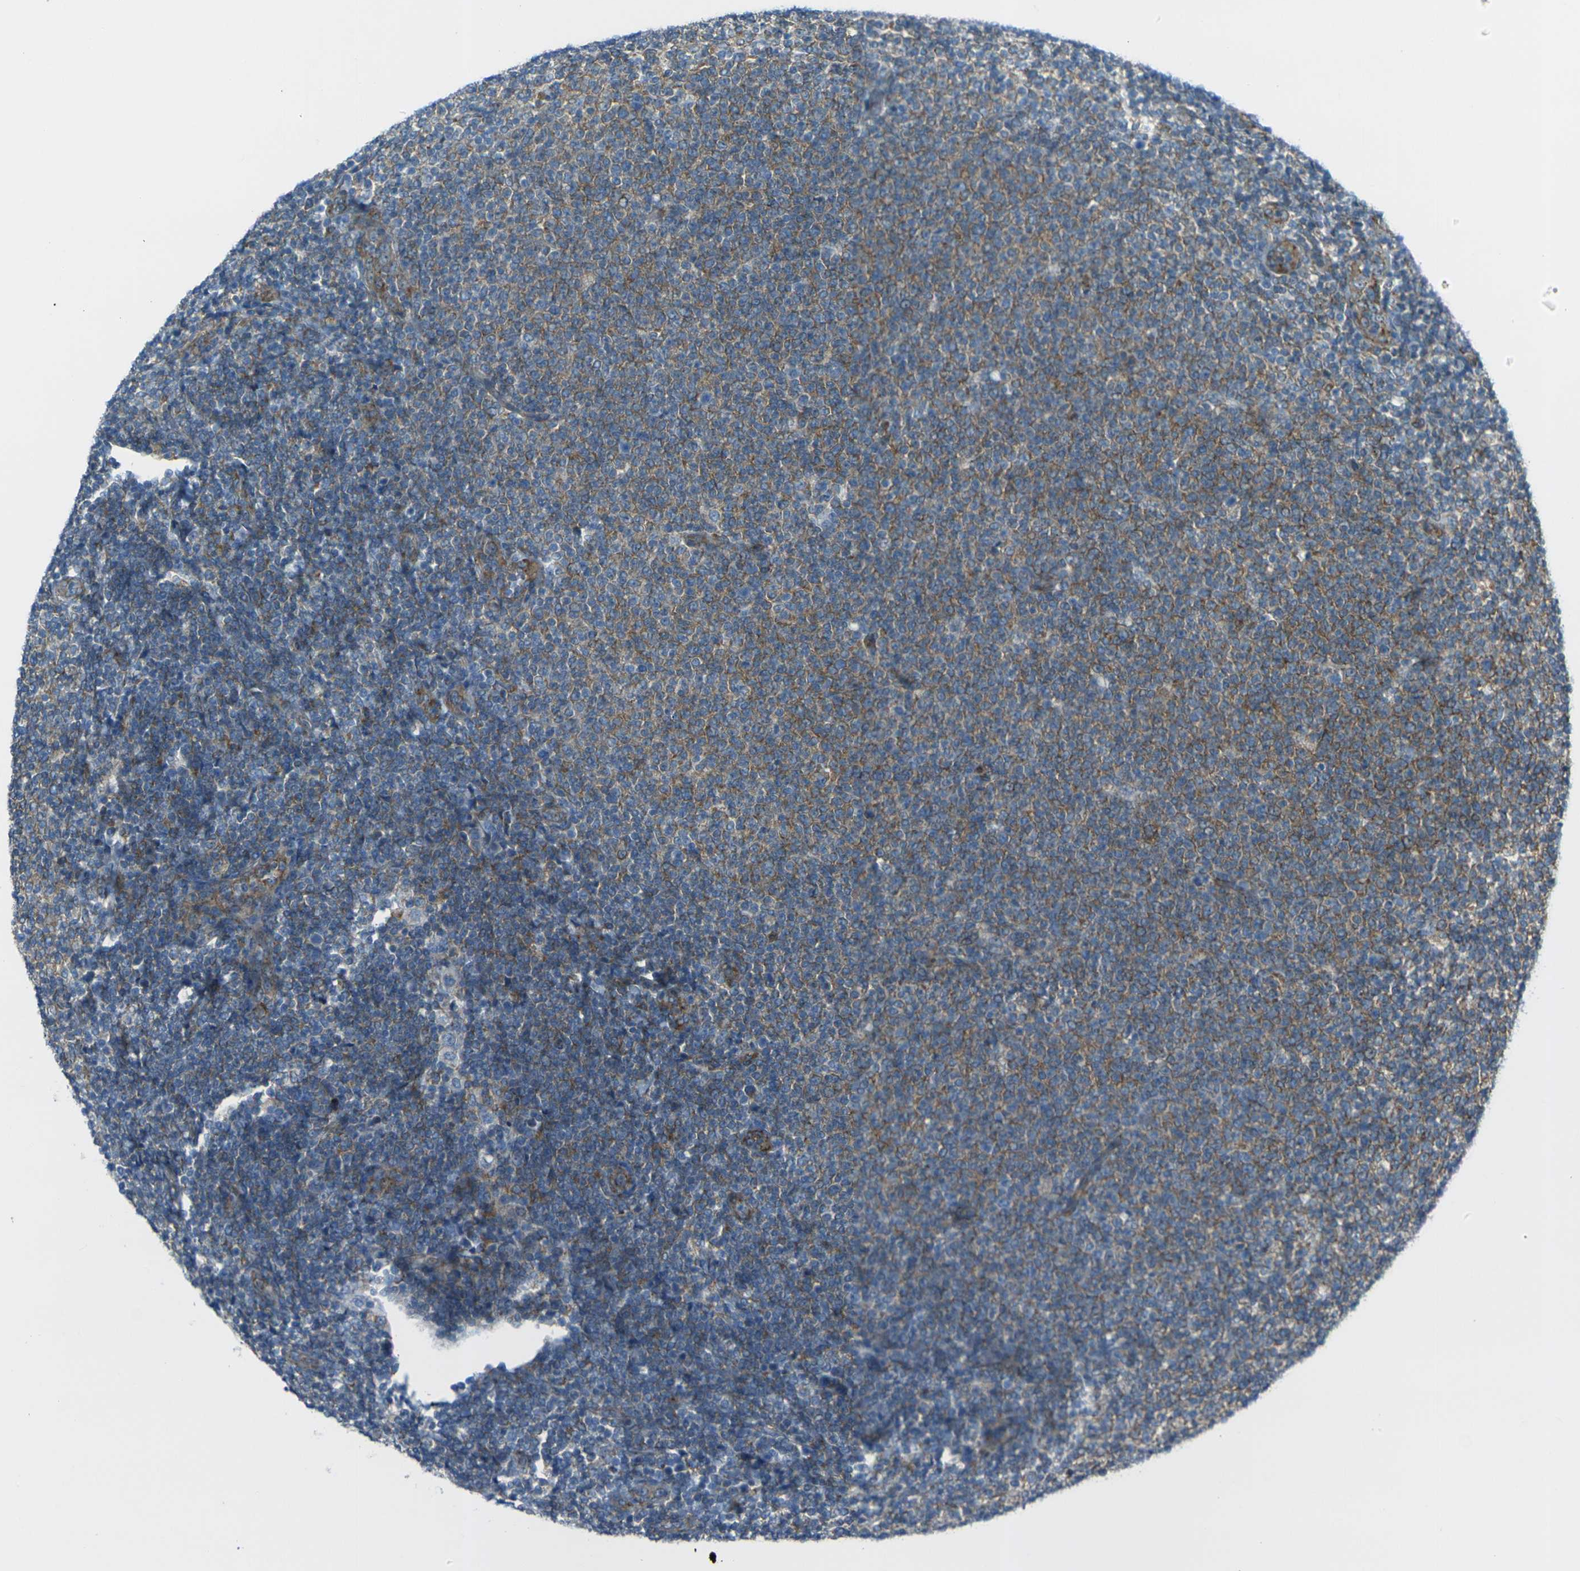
{"staining": {"intensity": "weak", "quantity": "25%-75%", "location": "cytoplasmic/membranous"}, "tissue": "lymphoma", "cell_type": "Tumor cells", "image_type": "cancer", "snomed": [{"axis": "morphology", "description": "Malignant lymphoma, non-Hodgkin's type, Low grade"}, {"axis": "topography", "description": "Lymph node"}], "caption": "Immunohistochemical staining of human lymphoma reveals low levels of weak cytoplasmic/membranous protein expression in about 25%-75% of tumor cells. (Stains: DAB (3,3'-diaminobenzidine) in brown, nuclei in blue, Microscopy: brightfield microscopy at high magnification).", "gene": "CELSR2", "patient": {"sex": "male", "age": 66}}